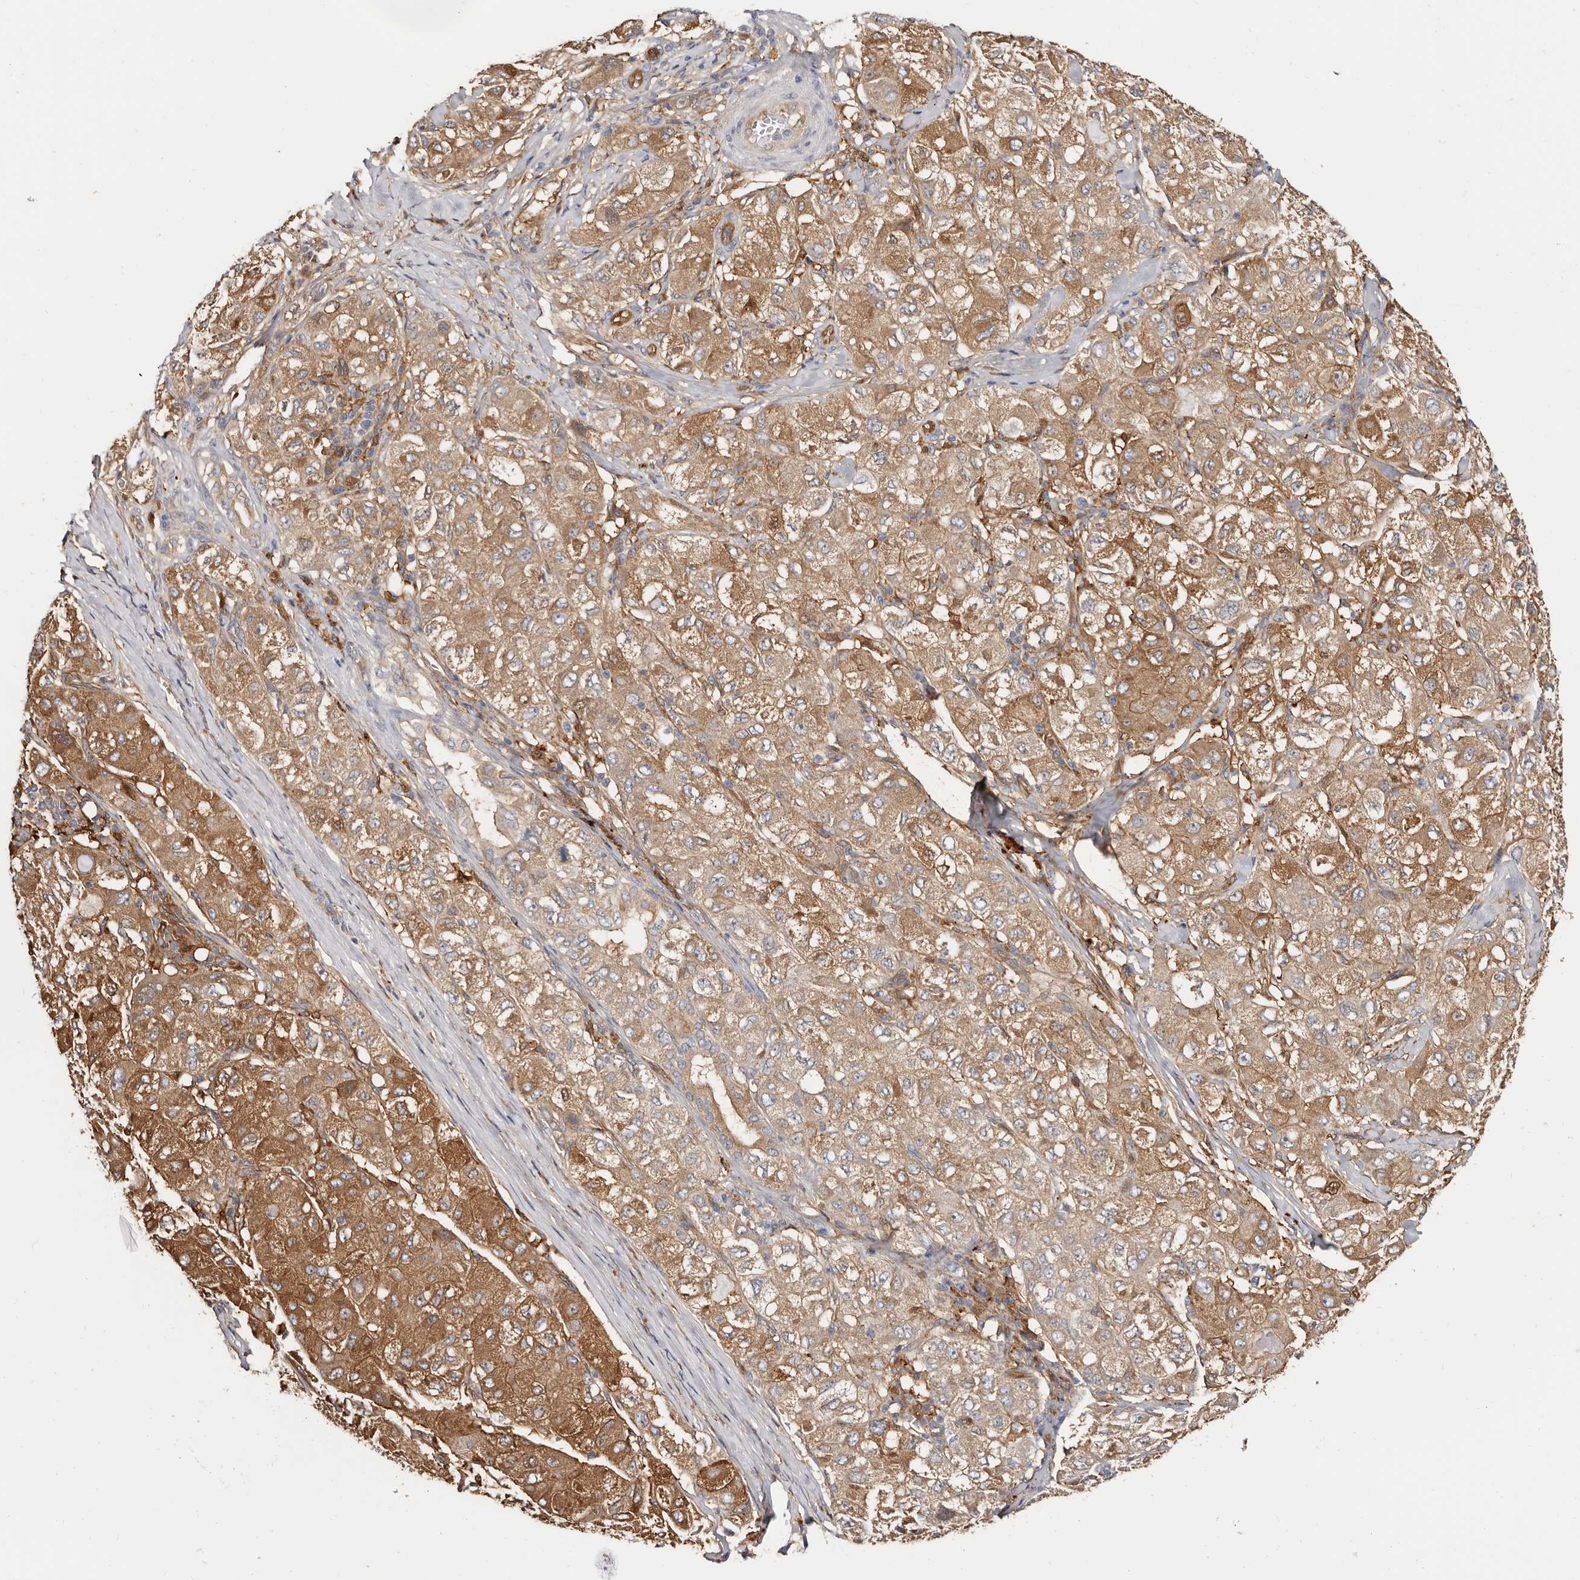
{"staining": {"intensity": "strong", "quantity": "25%-75%", "location": "cytoplasmic/membranous"}, "tissue": "liver cancer", "cell_type": "Tumor cells", "image_type": "cancer", "snomed": [{"axis": "morphology", "description": "Carcinoma, Hepatocellular, NOS"}, {"axis": "topography", "description": "Liver"}], "caption": "Human liver hepatocellular carcinoma stained with a brown dye reveals strong cytoplasmic/membranous positive positivity in approximately 25%-75% of tumor cells.", "gene": "LAP3", "patient": {"sex": "male", "age": 80}}